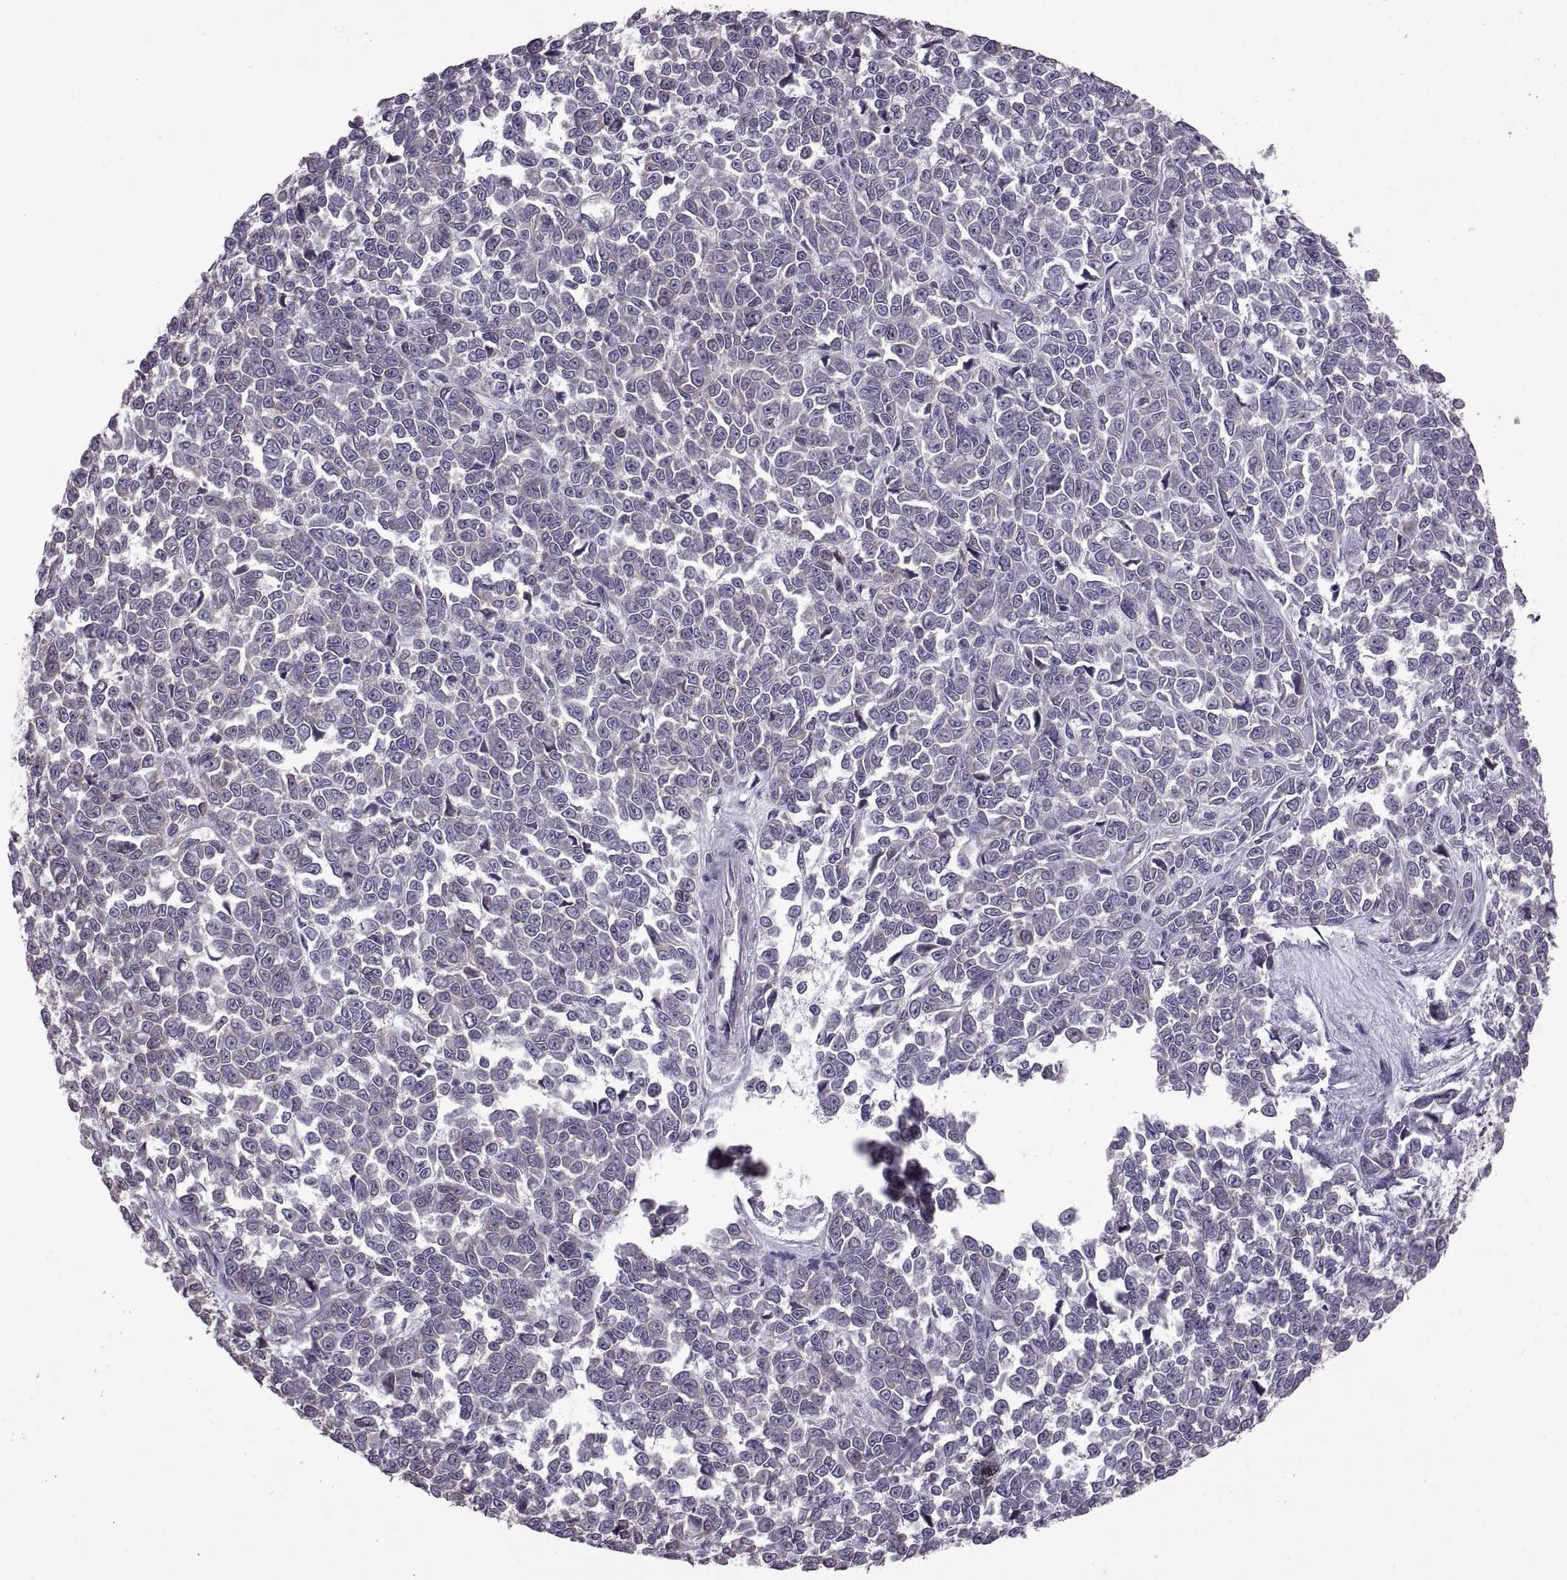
{"staining": {"intensity": "weak", "quantity": "25%-75%", "location": "cytoplasmic/membranous"}, "tissue": "melanoma", "cell_type": "Tumor cells", "image_type": "cancer", "snomed": [{"axis": "morphology", "description": "Malignant melanoma, NOS"}, {"axis": "topography", "description": "Skin"}], "caption": "Brown immunohistochemical staining in malignant melanoma demonstrates weak cytoplasmic/membranous positivity in about 25%-75% of tumor cells.", "gene": "PABPC1", "patient": {"sex": "female", "age": 95}}